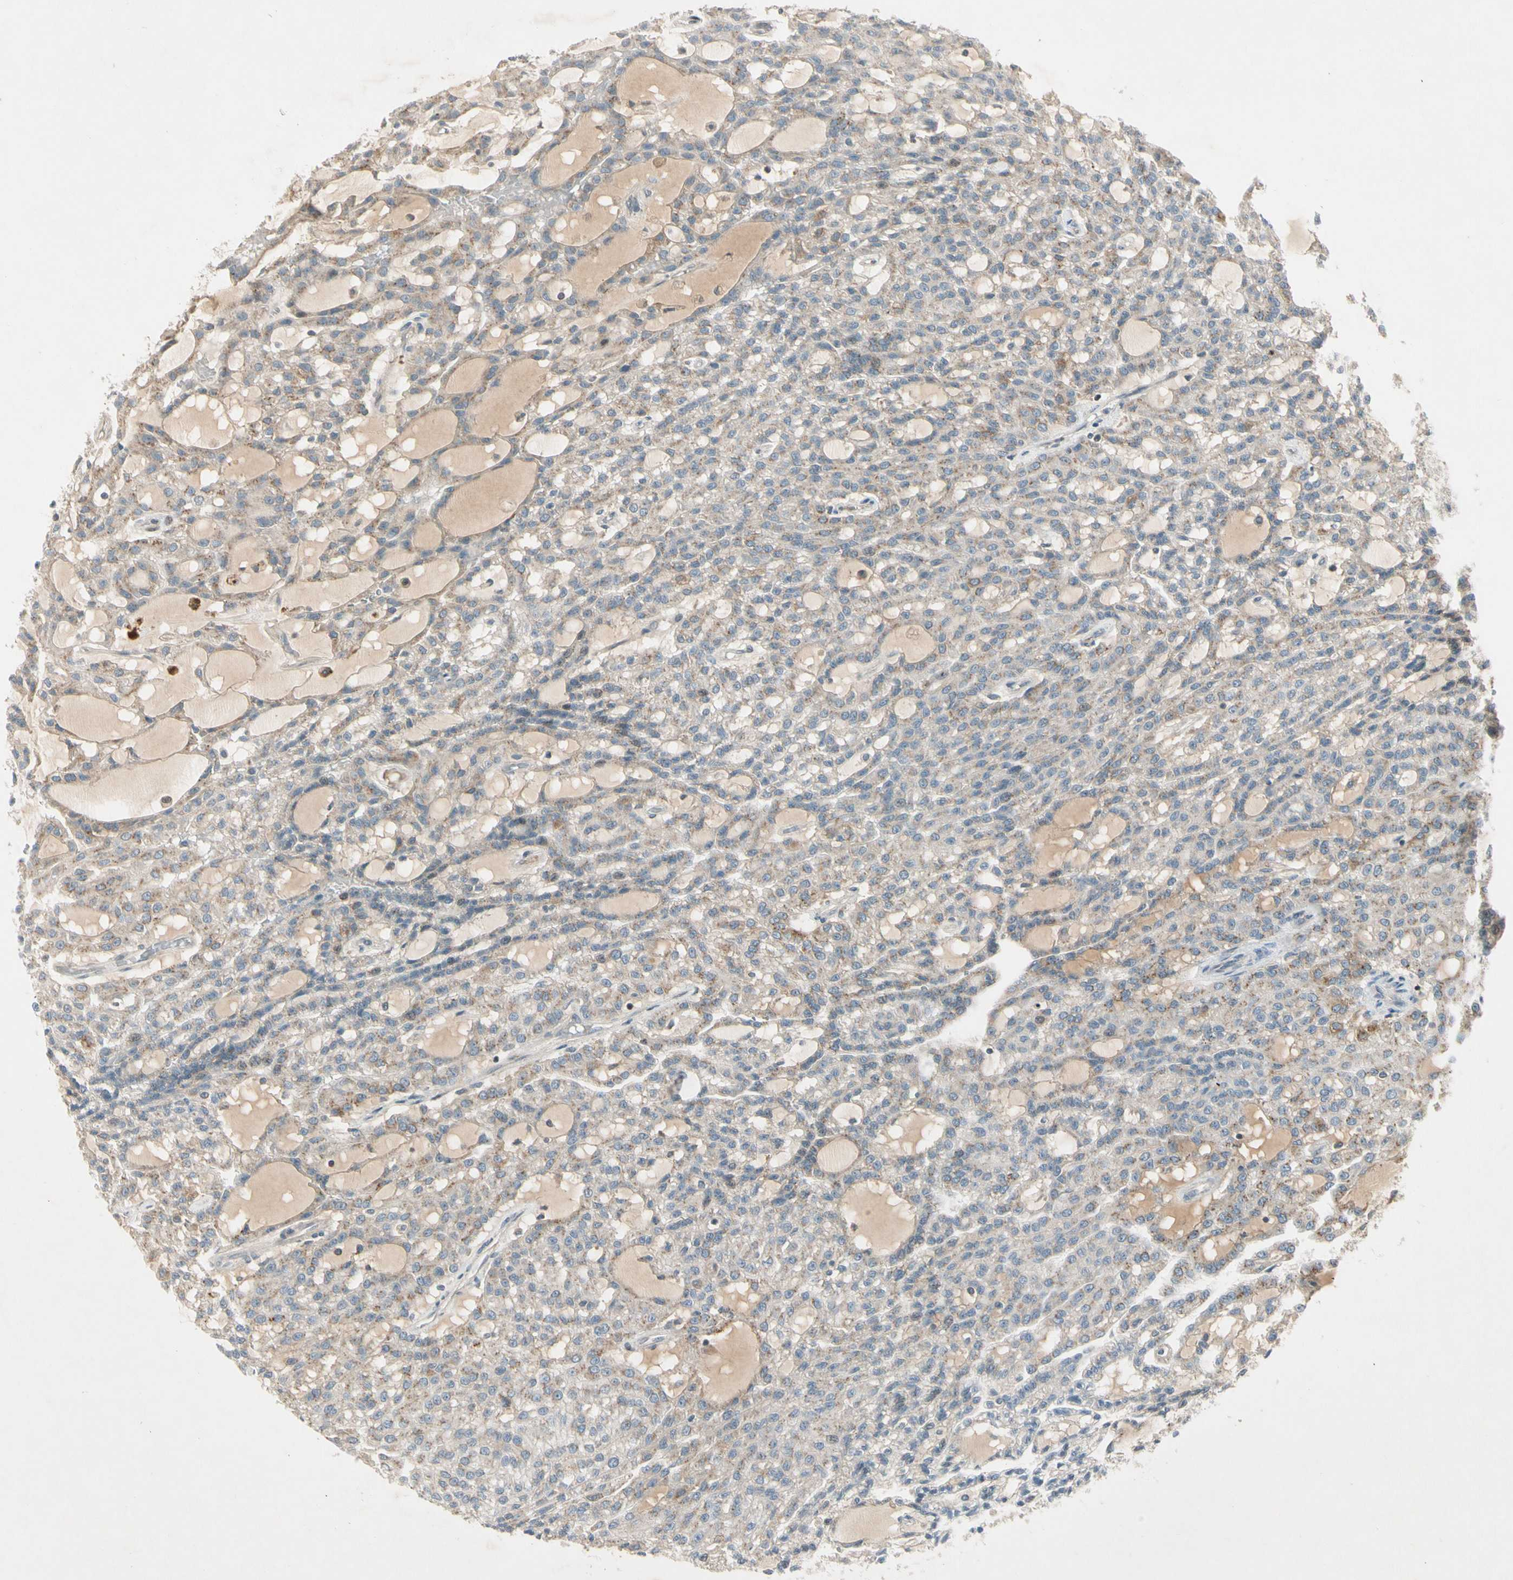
{"staining": {"intensity": "weak", "quantity": "25%-75%", "location": "cytoplasmic/membranous"}, "tissue": "renal cancer", "cell_type": "Tumor cells", "image_type": "cancer", "snomed": [{"axis": "morphology", "description": "Adenocarcinoma, NOS"}, {"axis": "topography", "description": "Kidney"}], "caption": "Brown immunohistochemical staining in adenocarcinoma (renal) demonstrates weak cytoplasmic/membranous positivity in about 25%-75% of tumor cells.", "gene": "ICAM5", "patient": {"sex": "male", "age": 63}}